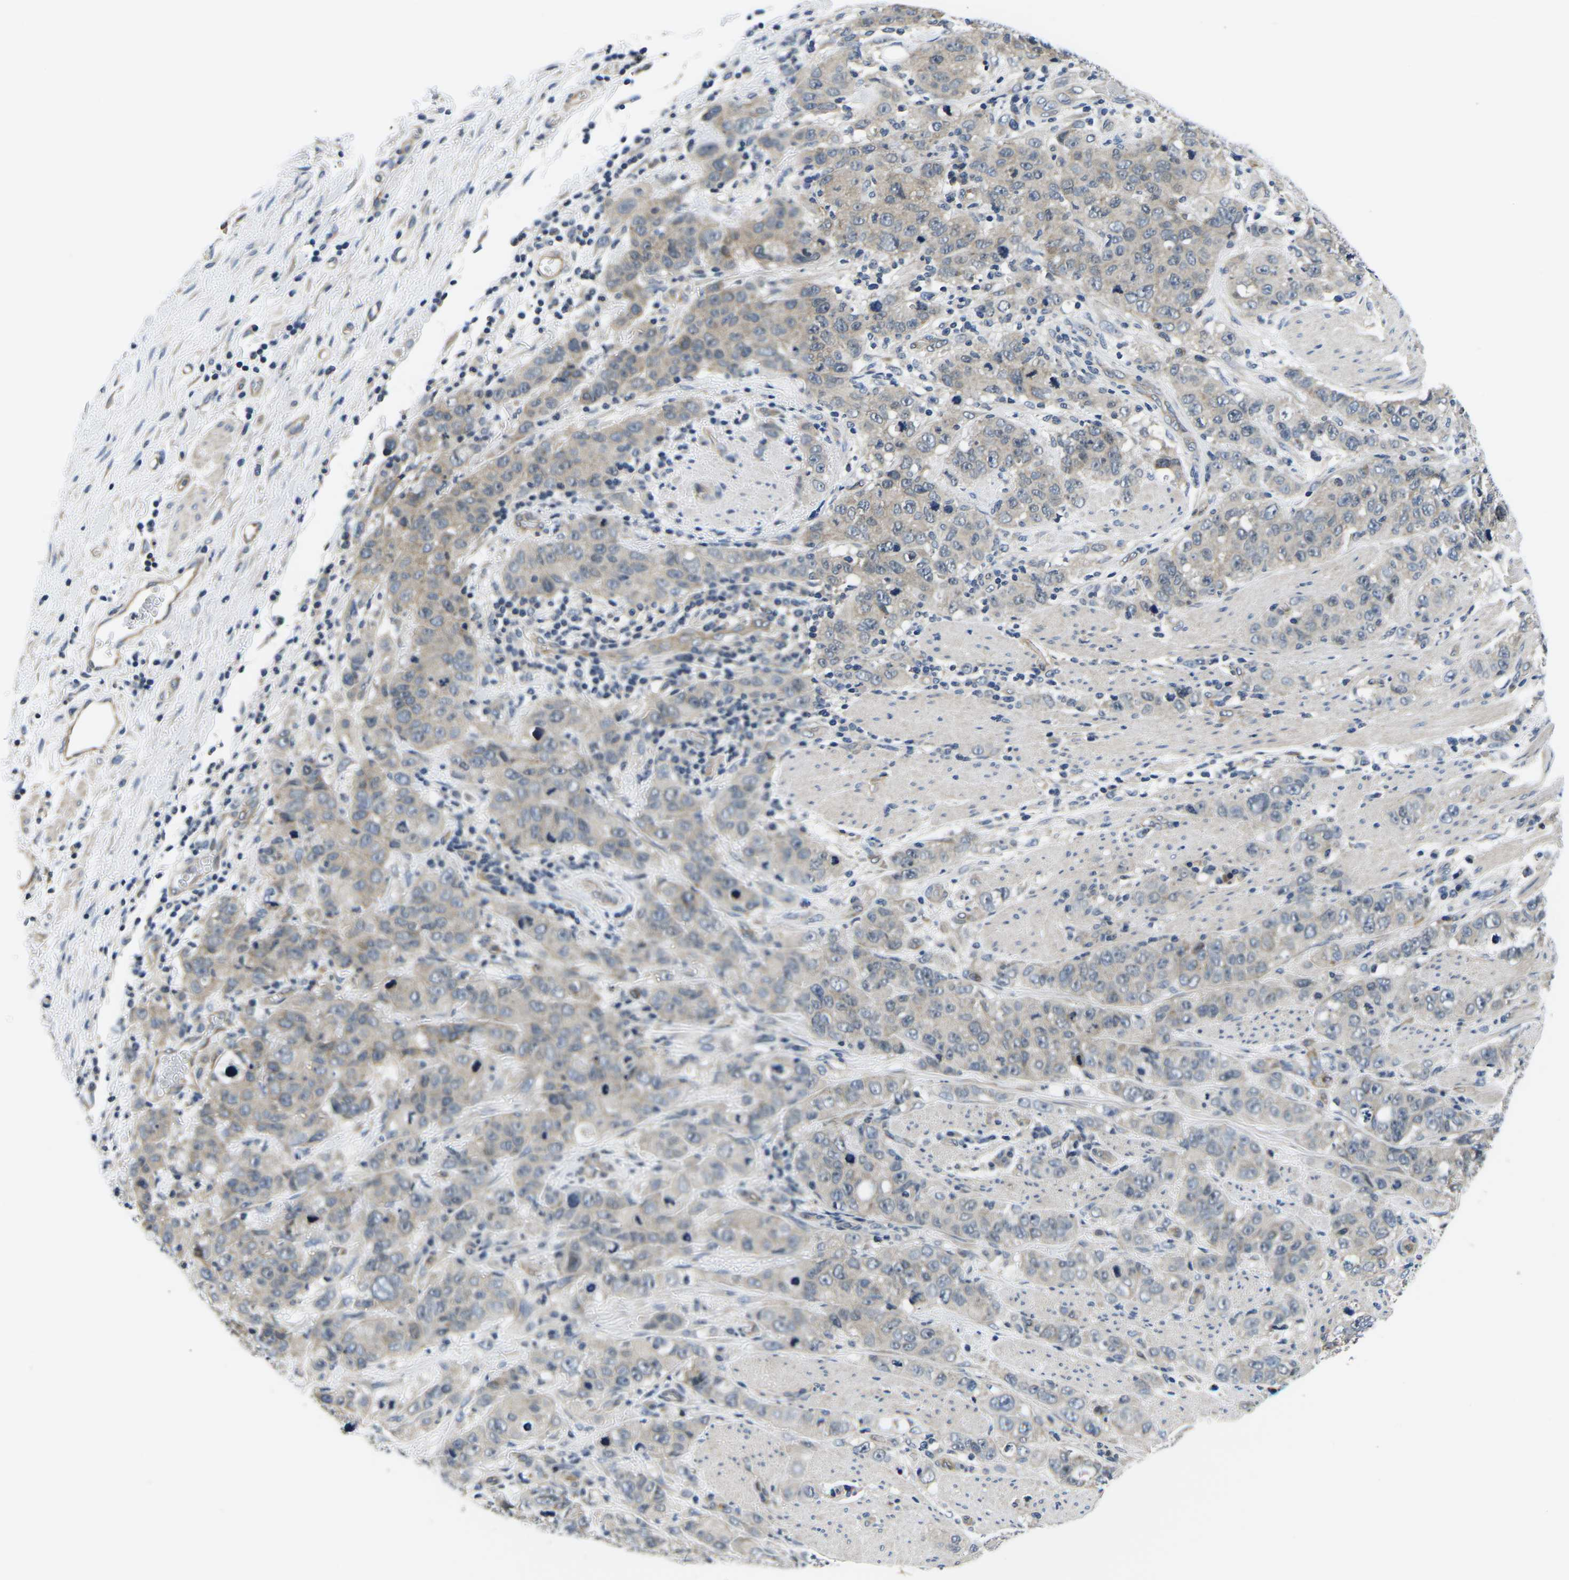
{"staining": {"intensity": "weak", "quantity": "25%-75%", "location": "cytoplasmic/membranous"}, "tissue": "stomach cancer", "cell_type": "Tumor cells", "image_type": "cancer", "snomed": [{"axis": "morphology", "description": "Adenocarcinoma, NOS"}, {"axis": "topography", "description": "Stomach"}], "caption": "Human adenocarcinoma (stomach) stained with a brown dye shows weak cytoplasmic/membranous positive expression in approximately 25%-75% of tumor cells.", "gene": "GSK3B", "patient": {"sex": "male", "age": 48}}